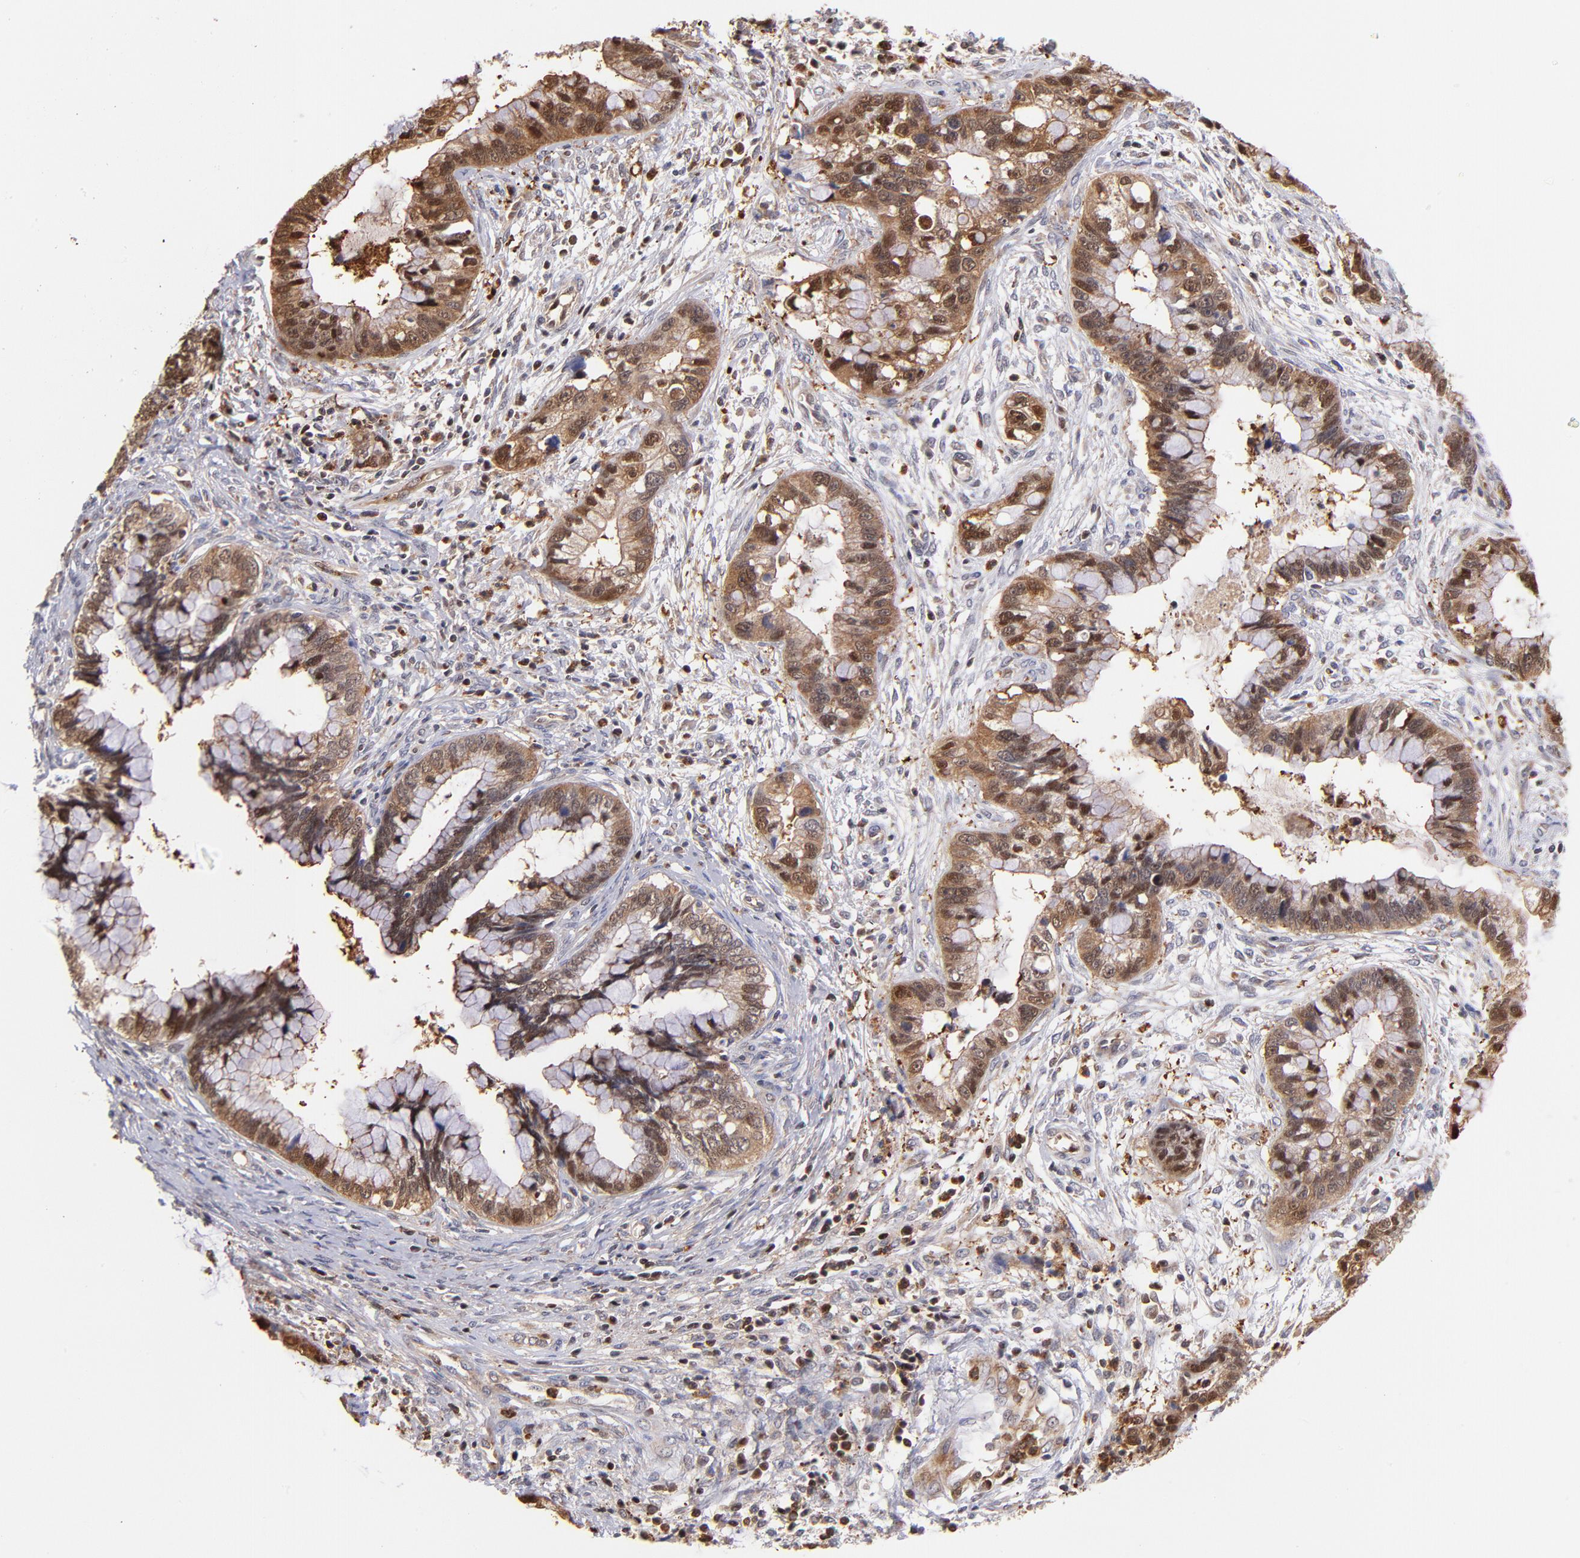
{"staining": {"intensity": "moderate", "quantity": ">75%", "location": "cytoplasmic/membranous"}, "tissue": "cervical cancer", "cell_type": "Tumor cells", "image_type": "cancer", "snomed": [{"axis": "morphology", "description": "Adenocarcinoma, NOS"}, {"axis": "topography", "description": "Cervix"}], "caption": "An immunohistochemistry (IHC) photomicrograph of tumor tissue is shown. Protein staining in brown shows moderate cytoplasmic/membranous positivity in cervical adenocarcinoma within tumor cells.", "gene": "YWHAB", "patient": {"sex": "female", "age": 44}}